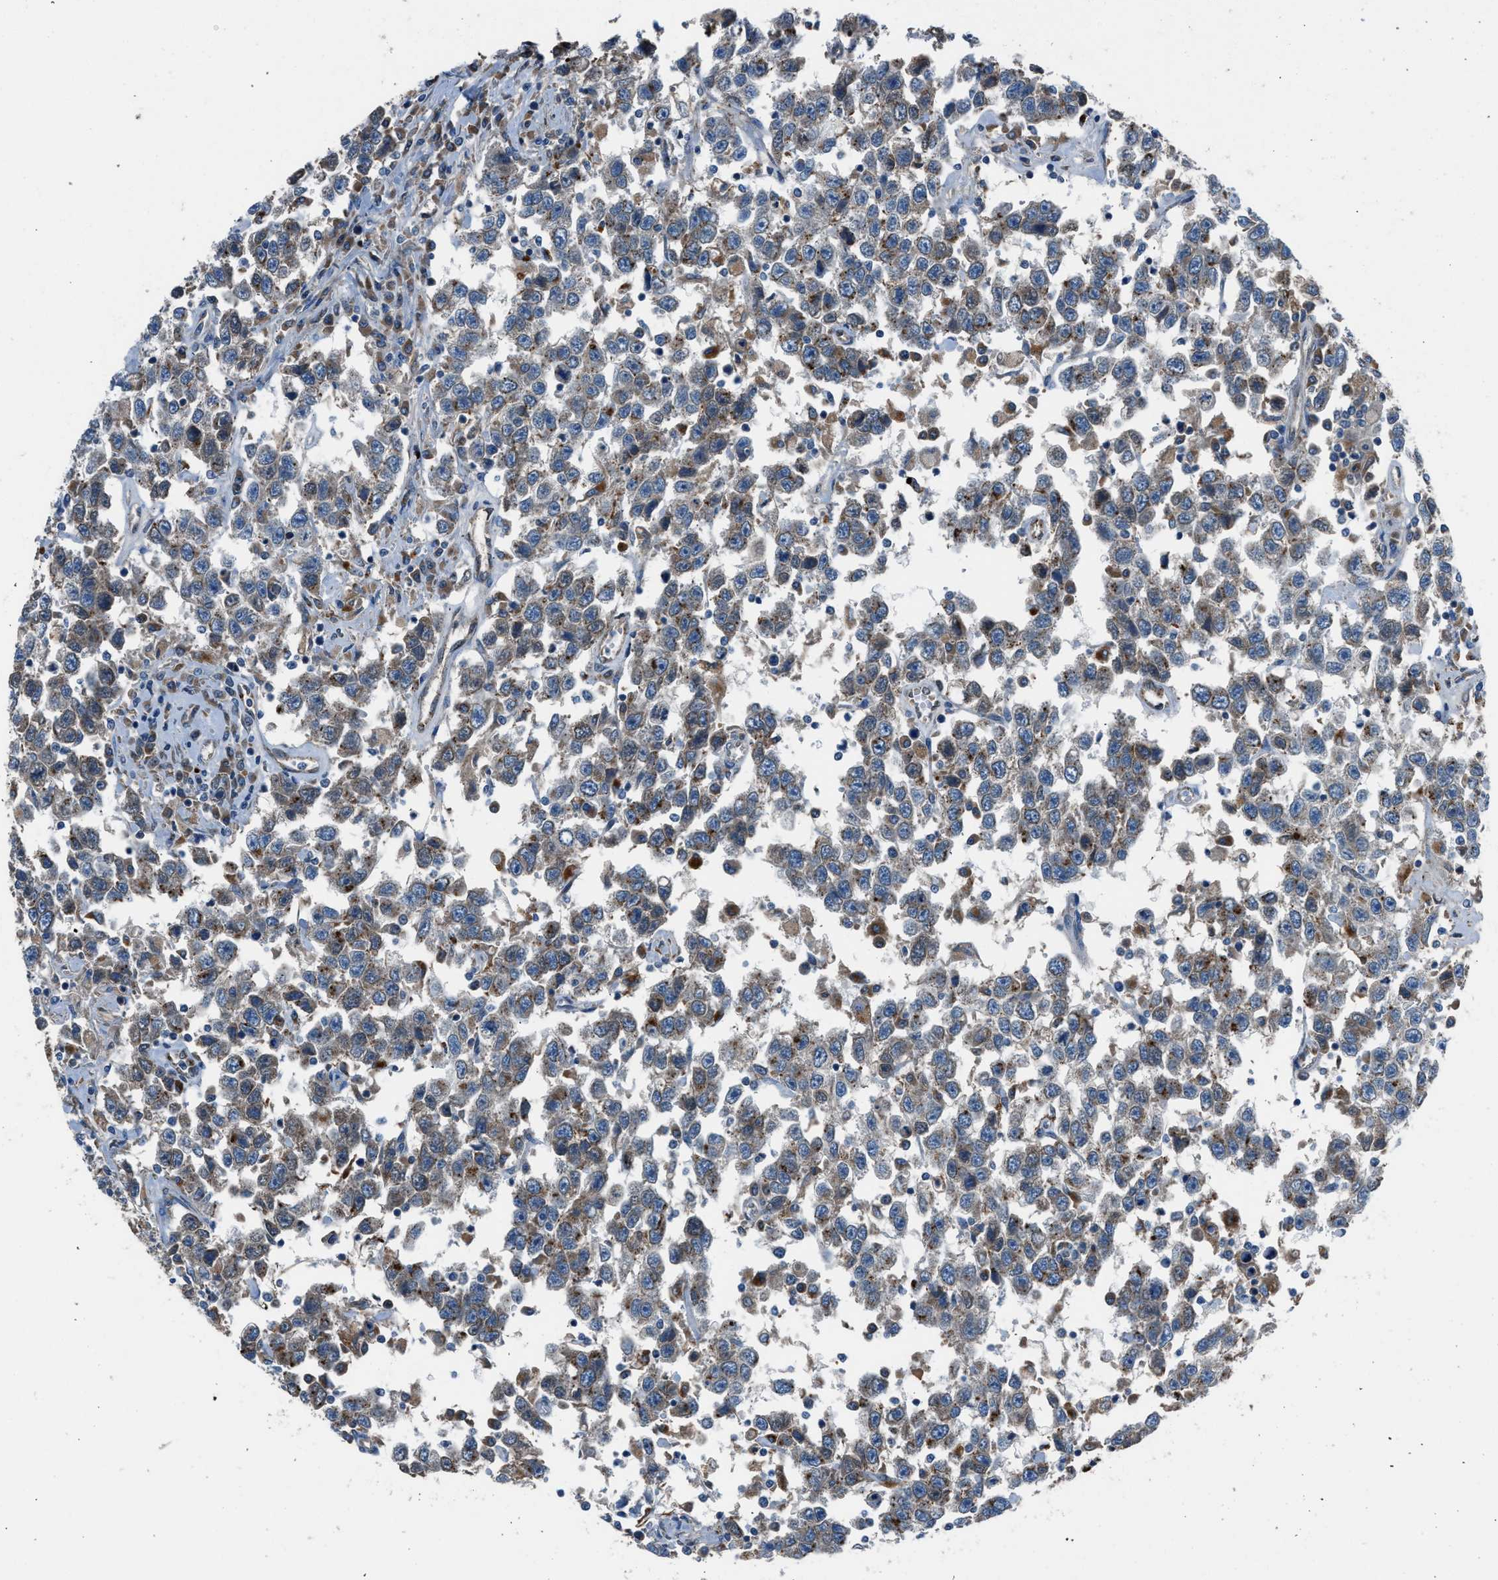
{"staining": {"intensity": "weak", "quantity": "25%-75%", "location": "cytoplasmic/membranous"}, "tissue": "testis cancer", "cell_type": "Tumor cells", "image_type": "cancer", "snomed": [{"axis": "morphology", "description": "Seminoma, NOS"}, {"axis": "topography", "description": "Testis"}], "caption": "Weak cytoplasmic/membranous positivity is seen in about 25%-75% of tumor cells in testis cancer.", "gene": "LMBR1", "patient": {"sex": "male", "age": 41}}